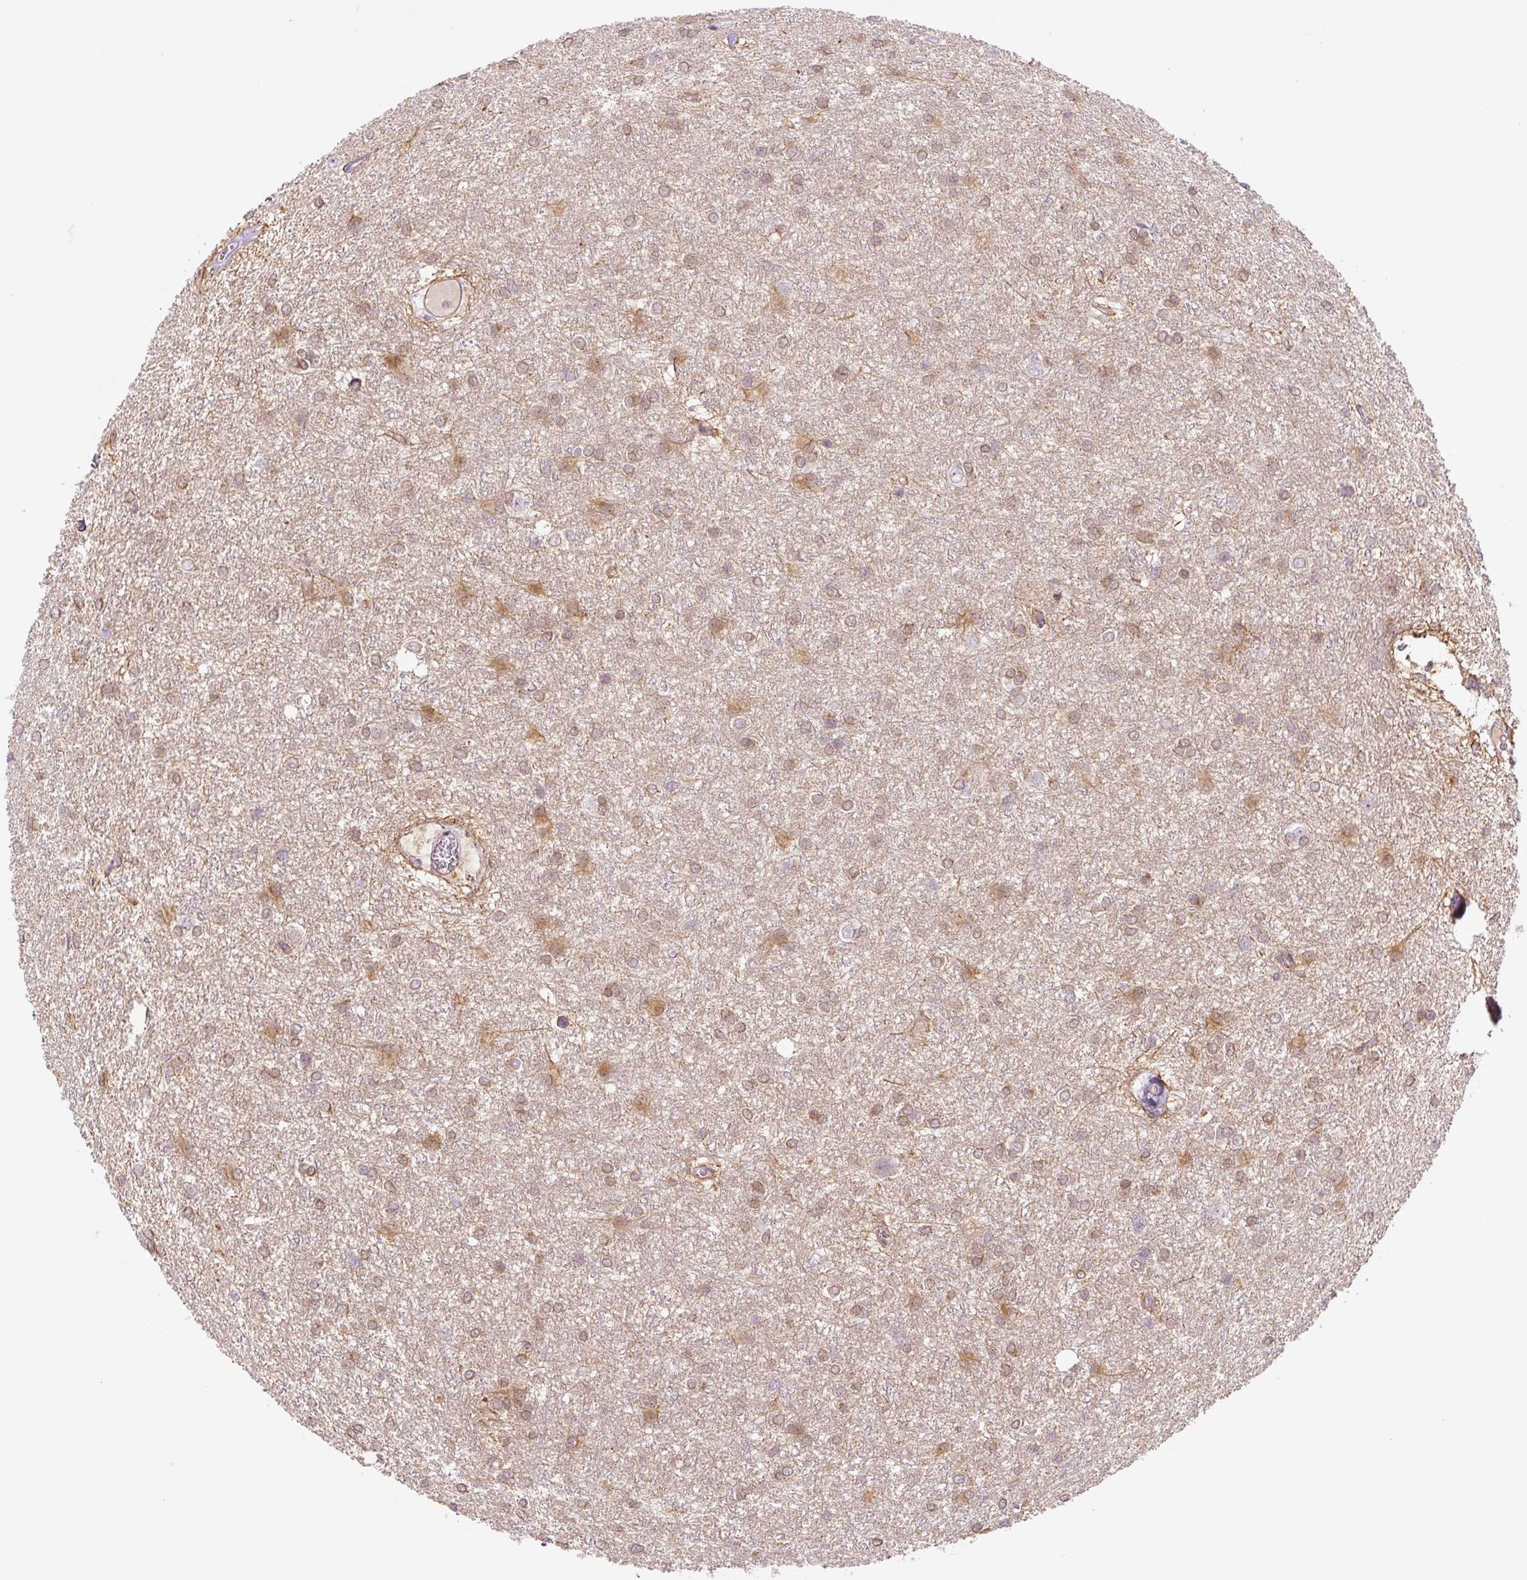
{"staining": {"intensity": "moderate", "quantity": "25%-75%", "location": "cytoplasmic/membranous,nuclear"}, "tissue": "glioma", "cell_type": "Tumor cells", "image_type": "cancer", "snomed": [{"axis": "morphology", "description": "Glioma, malignant, High grade"}, {"axis": "topography", "description": "Brain"}], "caption": "There is medium levels of moderate cytoplasmic/membranous and nuclear expression in tumor cells of glioma, as demonstrated by immunohistochemical staining (brown color).", "gene": "SPSB2", "patient": {"sex": "female", "age": 50}}